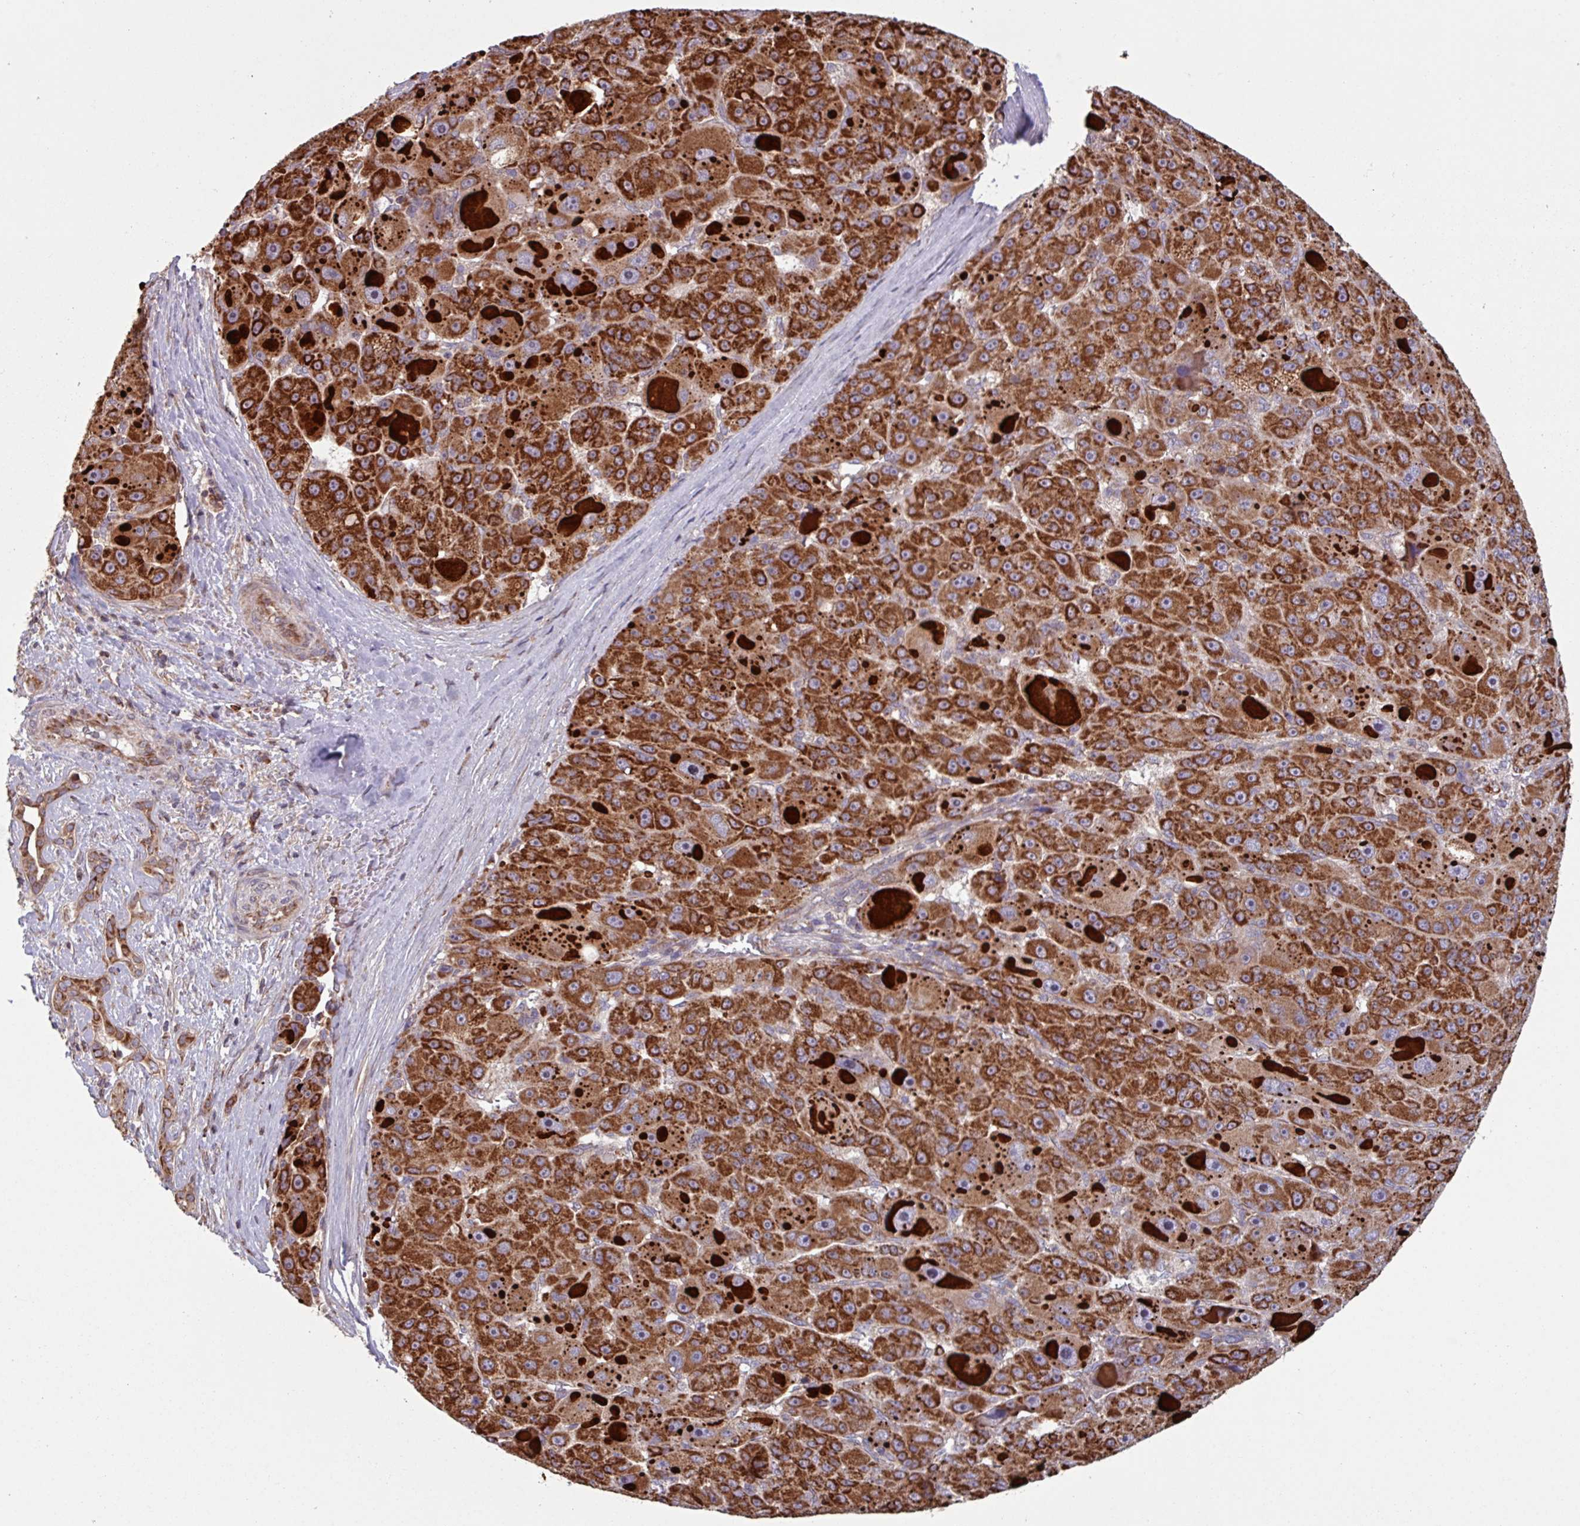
{"staining": {"intensity": "strong", "quantity": ">75%", "location": "cytoplasmic/membranous"}, "tissue": "liver cancer", "cell_type": "Tumor cells", "image_type": "cancer", "snomed": [{"axis": "morphology", "description": "Carcinoma, Hepatocellular, NOS"}, {"axis": "topography", "description": "Liver"}], "caption": "Liver cancer (hepatocellular carcinoma) tissue exhibits strong cytoplasmic/membranous staining in approximately >75% of tumor cells (brown staining indicates protein expression, while blue staining denotes nuclei).", "gene": "COX7C", "patient": {"sex": "male", "age": 76}}